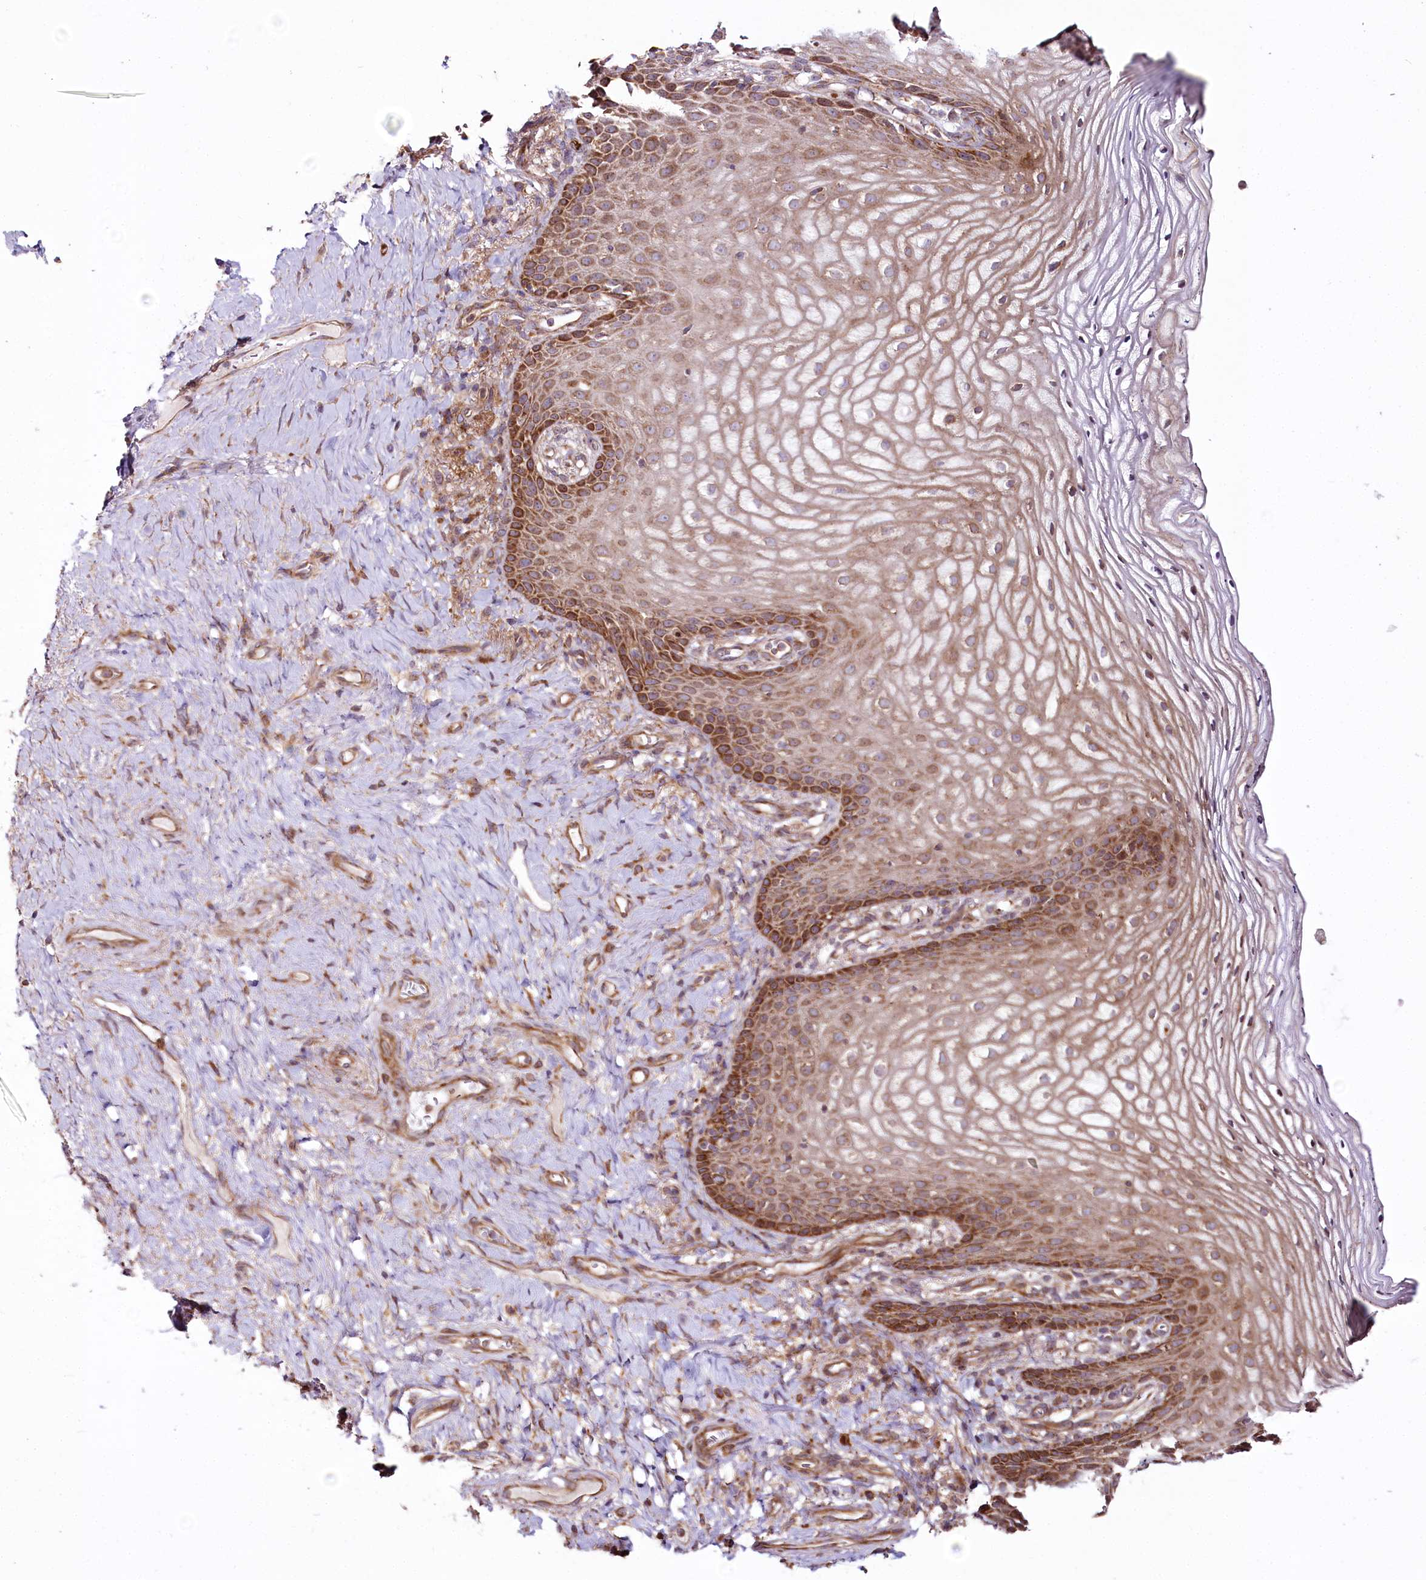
{"staining": {"intensity": "strong", "quantity": "25%-75%", "location": "cytoplasmic/membranous"}, "tissue": "vagina", "cell_type": "Squamous epithelial cells", "image_type": "normal", "snomed": [{"axis": "morphology", "description": "Normal tissue, NOS"}, {"axis": "topography", "description": "Vagina"}], "caption": "Protein analysis of normal vagina displays strong cytoplasmic/membranous staining in approximately 25%-75% of squamous epithelial cells. Immunohistochemistry stains the protein in brown and the nuclei are stained blue.", "gene": "RAB7A", "patient": {"sex": "female", "age": 60}}